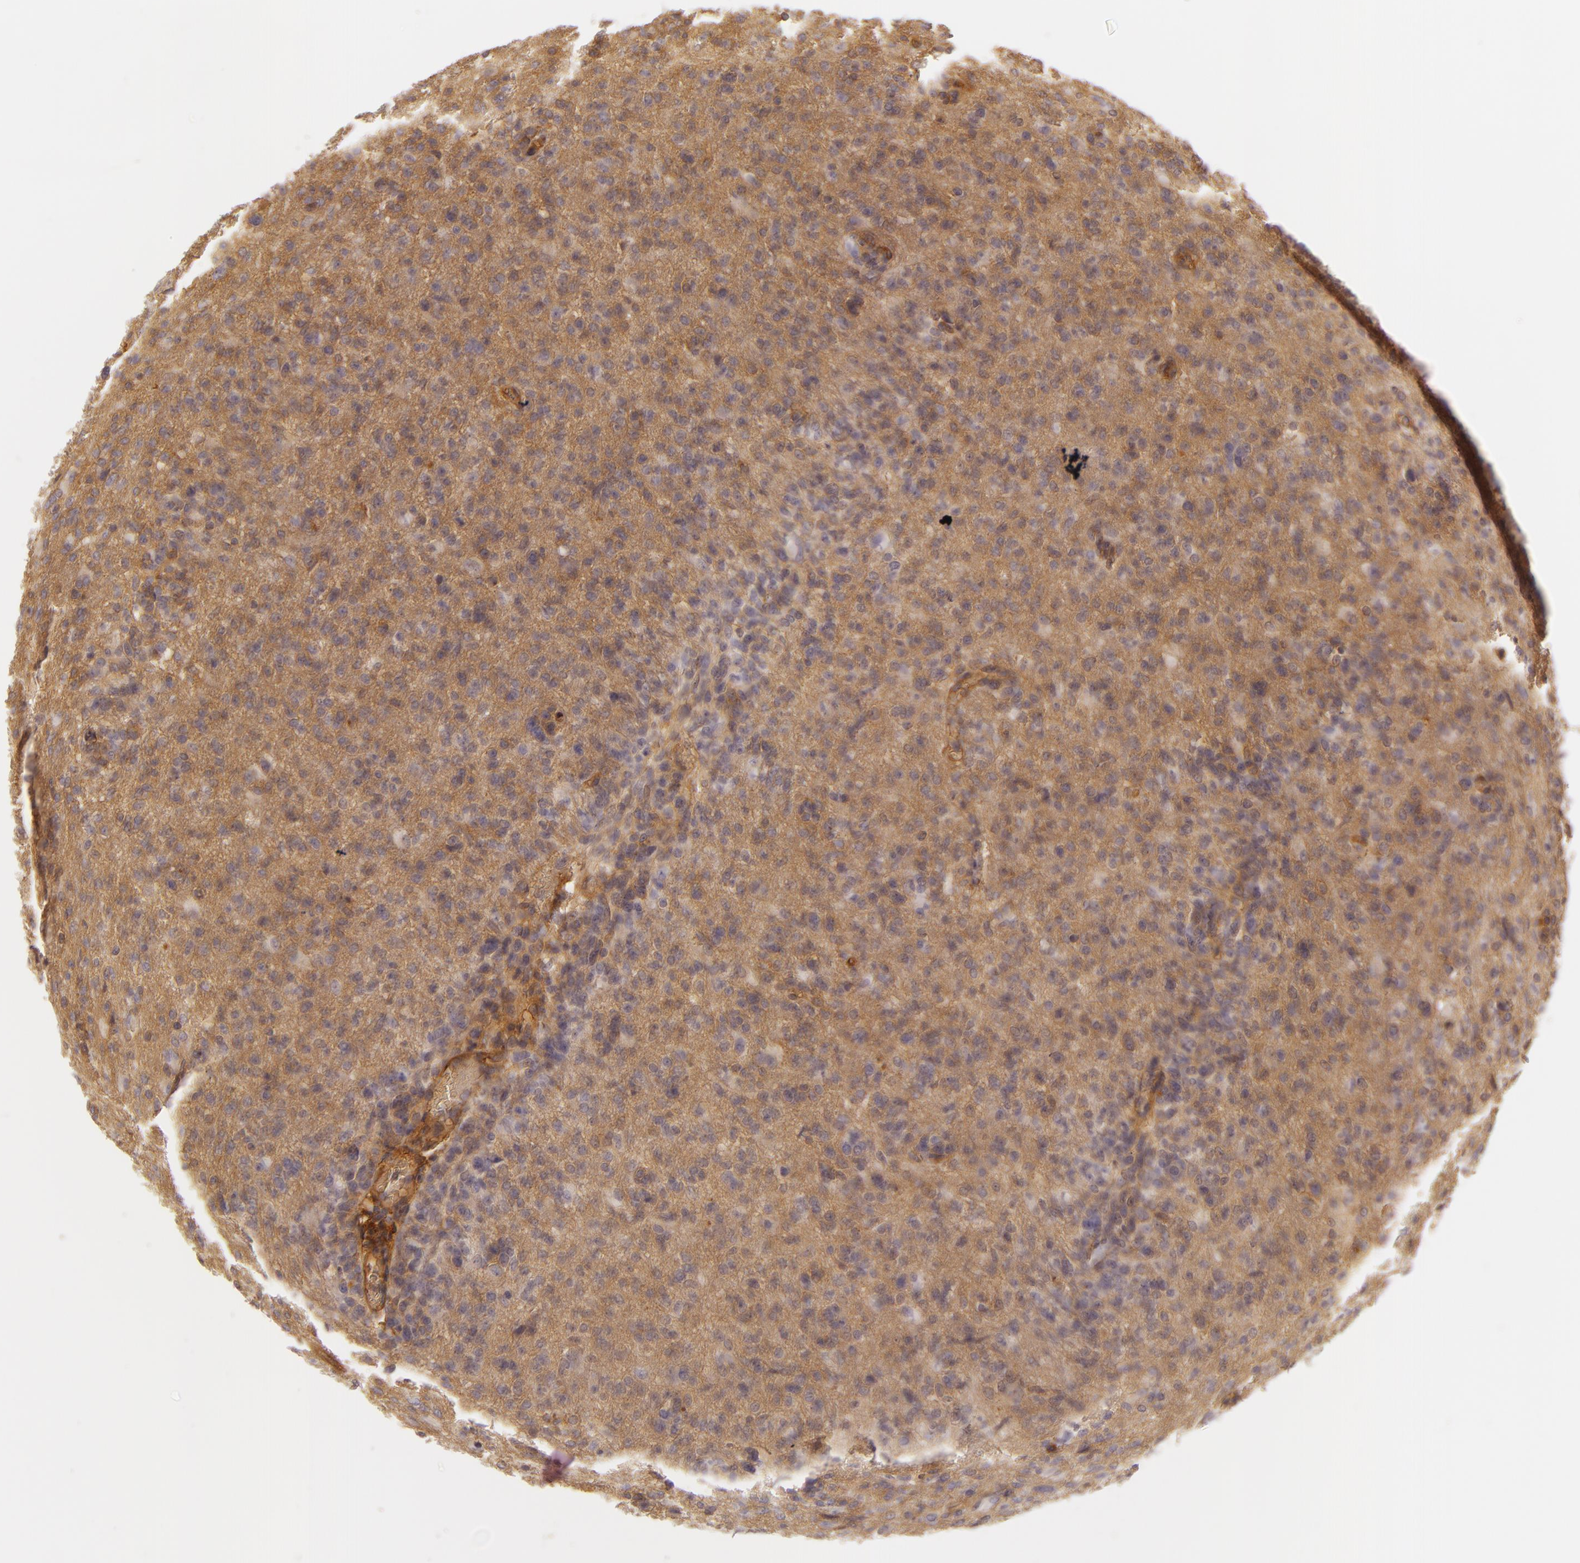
{"staining": {"intensity": "moderate", "quantity": ">75%", "location": "cytoplasmic/membranous"}, "tissue": "glioma", "cell_type": "Tumor cells", "image_type": "cancer", "snomed": [{"axis": "morphology", "description": "Glioma, malignant, High grade"}, {"axis": "topography", "description": "Brain"}], "caption": "This micrograph reveals immunohistochemistry (IHC) staining of glioma, with medium moderate cytoplasmic/membranous positivity in approximately >75% of tumor cells.", "gene": "CD59", "patient": {"sex": "male", "age": 68}}